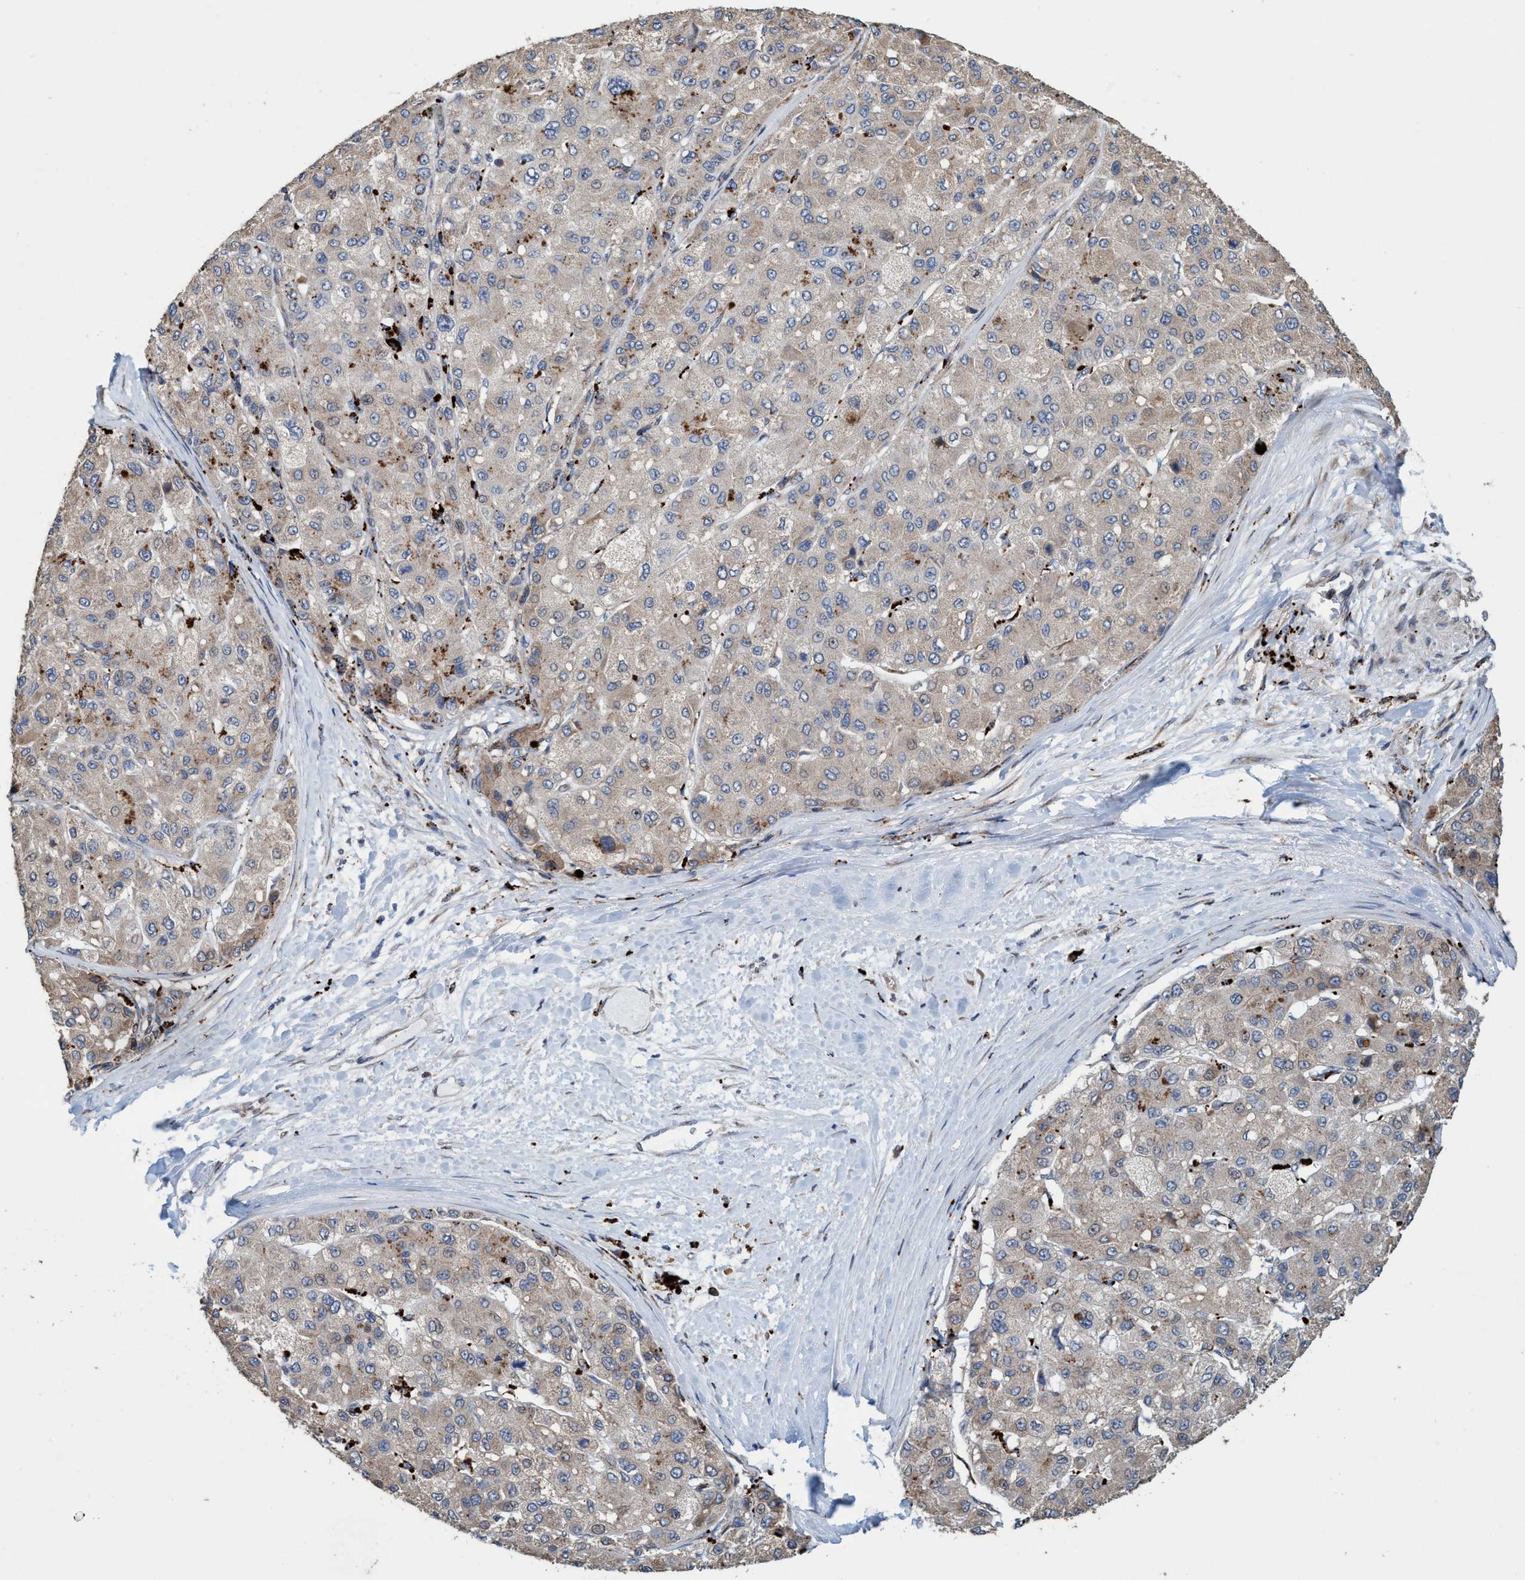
{"staining": {"intensity": "weak", "quantity": ">75%", "location": "cytoplasmic/membranous"}, "tissue": "liver cancer", "cell_type": "Tumor cells", "image_type": "cancer", "snomed": [{"axis": "morphology", "description": "Carcinoma, Hepatocellular, NOS"}, {"axis": "topography", "description": "Liver"}], "caption": "Tumor cells show low levels of weak cytoplasmic/membranous expression in approximately >75% of cells in human liver cancer (hepatocellular carcinoma). (IHC, brightfield microscopy, high magnification).", "gene": "BBS9", "patient": {"sex": "male", "age": 80}}